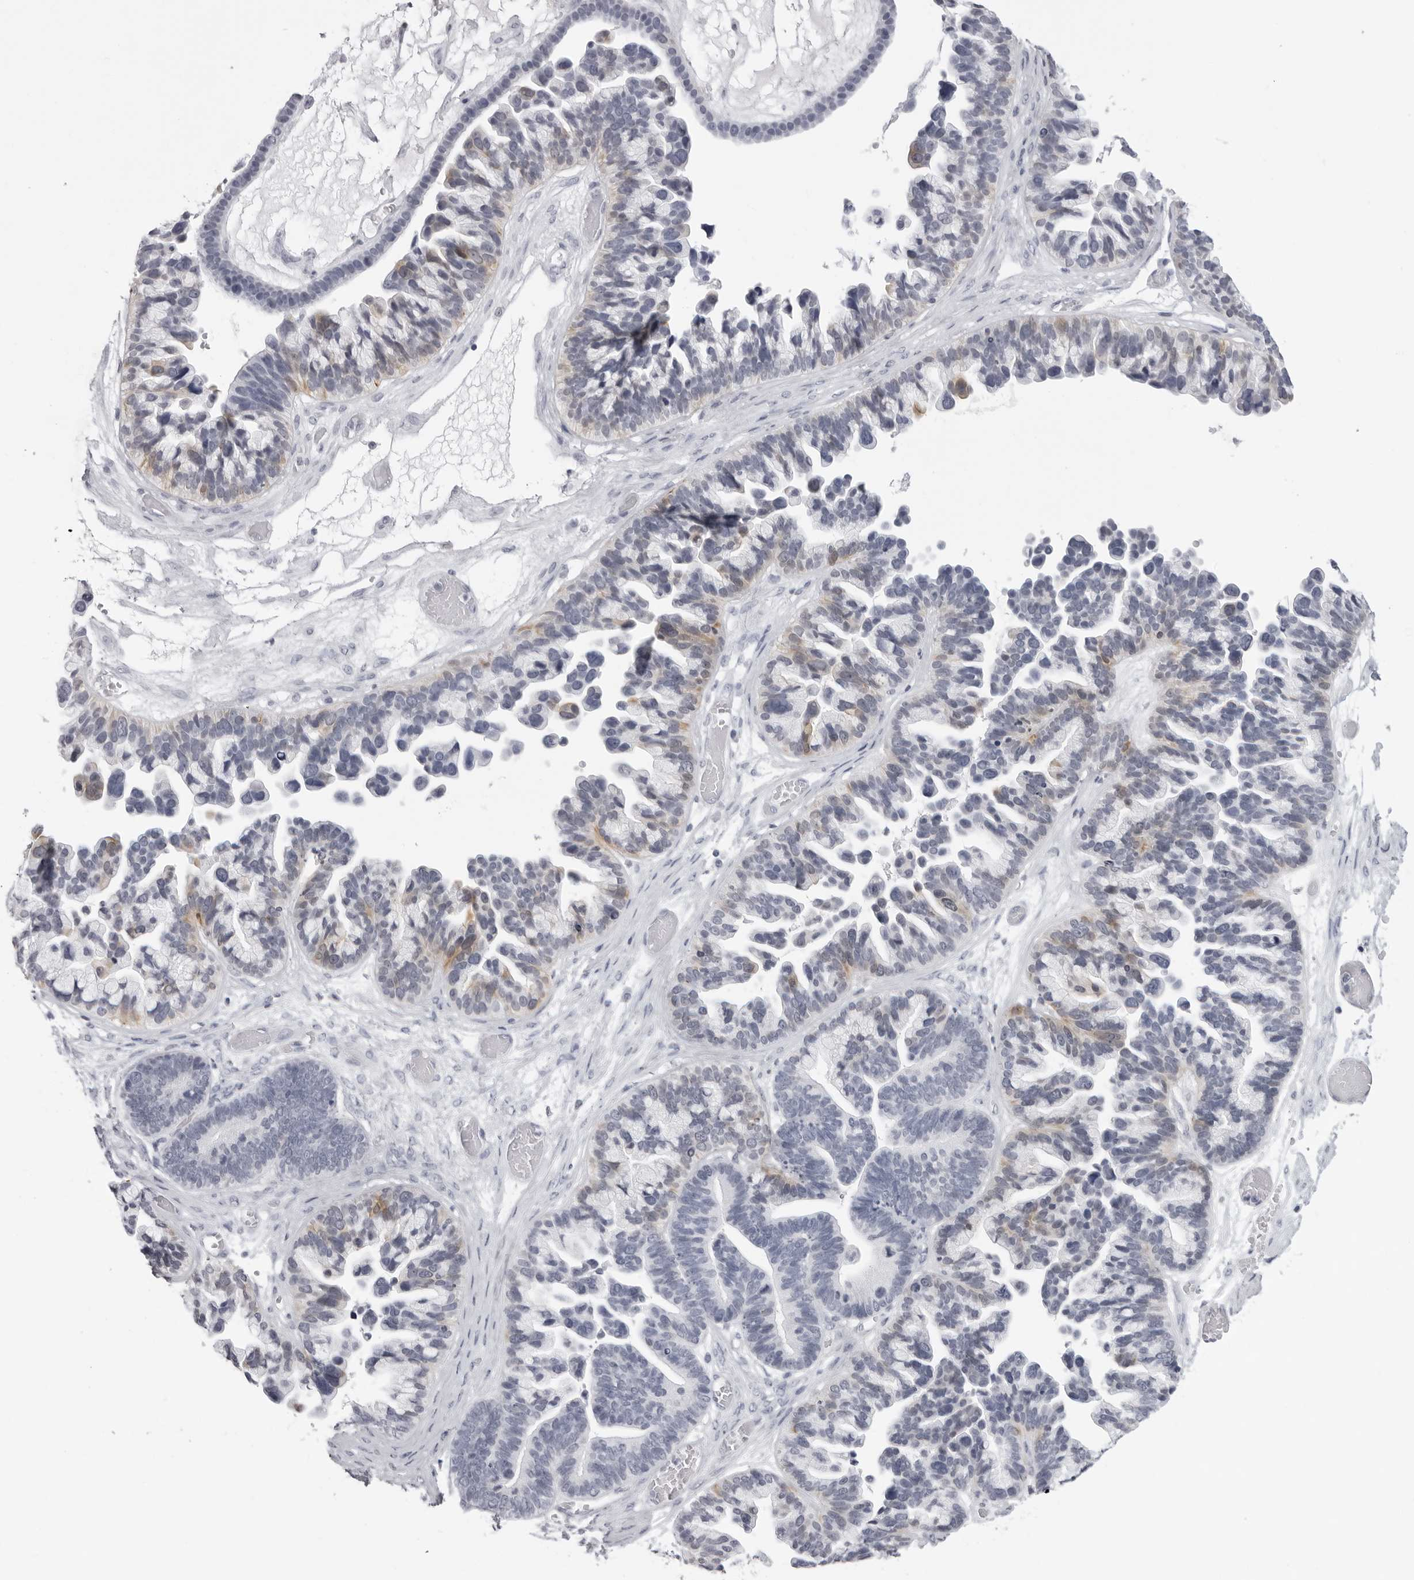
{"staining": {"intensity": "weak", "quantity": "<25%", "location": "cytoplasmic/membranous"}, "tissue": "ovarian cancer", "cell_type": "Tumor cells", "image_type": "cancer", "snomed": [{"axis": "morphology", "description": "Cystadenocarcinoma, serous, NOS"}, {"axis": "topography", "description": "Ovary"}], "caption": "DAB (3,3'-diaminobenzidine) immunohistochemical staining of human serous cystadenocarcinoma (ovarian) displays no significant positivity in tumor cells.", "gene": "DNALI1", "patient": {"sex": "female", "age": 56}}